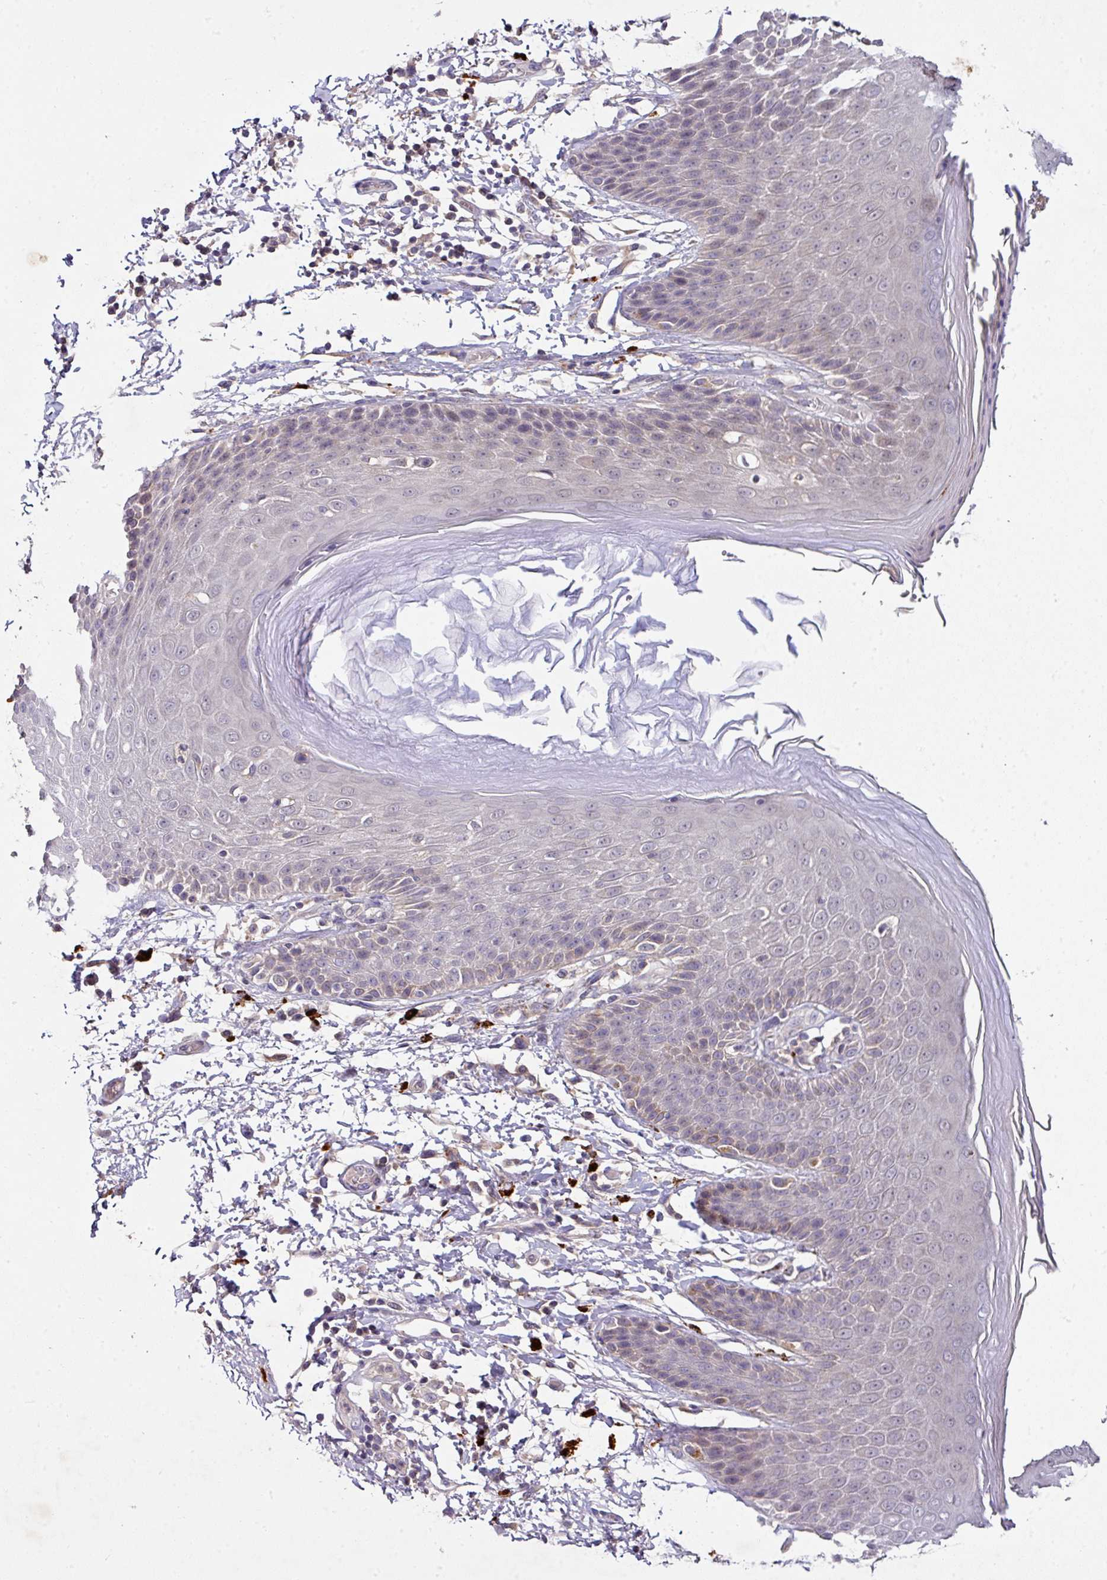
{"staining": {"intensity": "weak", "quantity": "<25%", "location": "cytoplasmic/membranous"}, "tissue": "skin", "cell_type": "Epidermal cells", "image_type": "normal", "snomed": [{"axis": "morphology", "description": "Normal tissue, NOS"}, {"axis": "topography", "description": "Peripheral nerve tissue"}], "caption": "The IHC micrograph has no significant staining in epidermal cells of skin. (DAB (3,3'-diaminobenzidine) IHC with hematoxylin counter stain).", "gene": "AEBP2", "patient": {"sex": "male", "age": 51}}